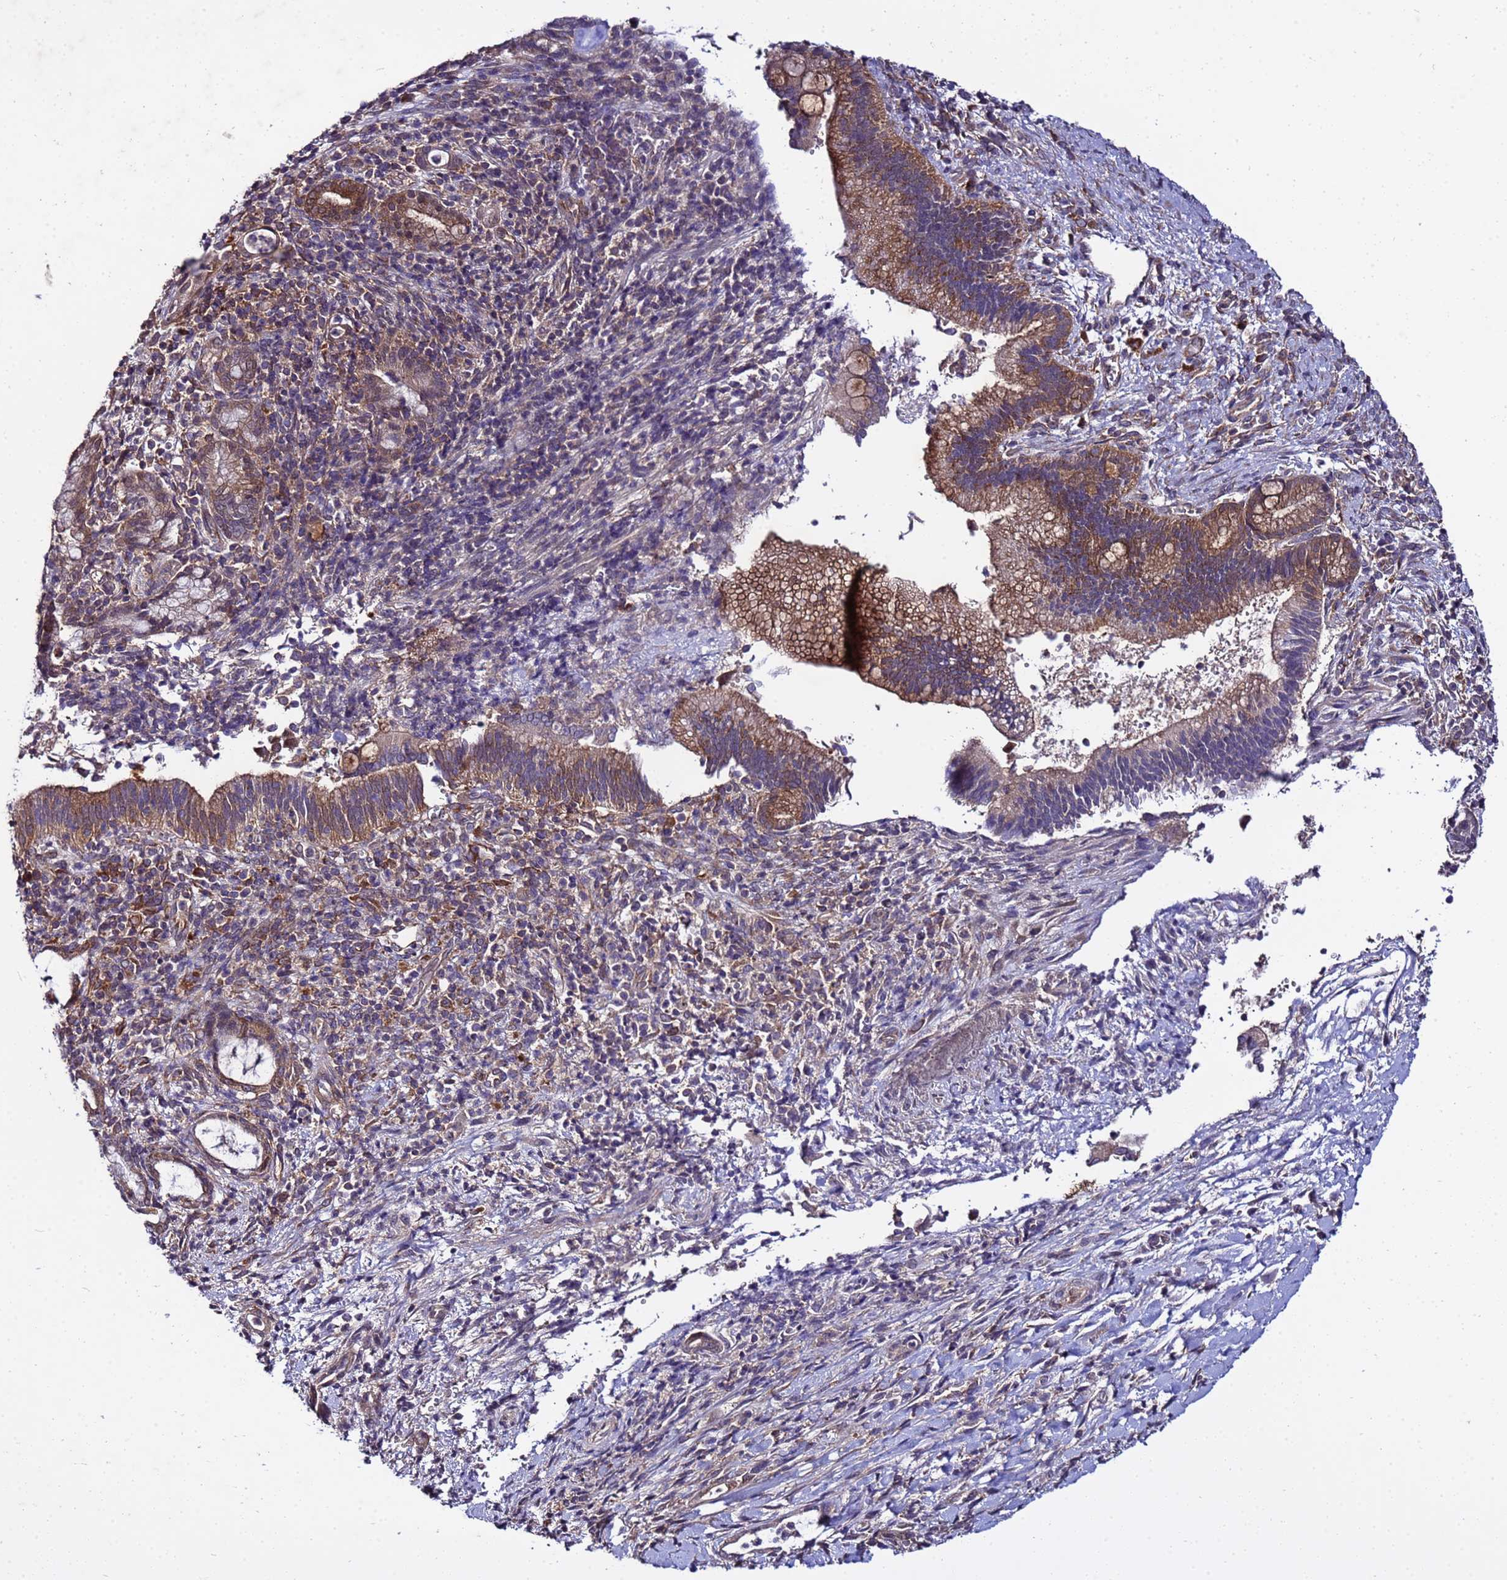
{"staining": {"intensity": "moderate", "quantity": ">75%", "location": "cytoplasmic/membranous"}, "tissue": "pancreatic cancer", "cell_type": "Tumor cells", "image_type": "cancer", "snomed": [{"axis": "morphology", "description": "Normal tissue, NOS"}, {"axis": "morphology", "description": "Adenocarcinoma, NOS"}, {"axis": "topography", "description": "Pancreas"}], "caption": "High-power microscopy captured an IHC image of pancreatic adenocarcinoma, revealing moderate cytoplasmic/membranous positivity in approximately >75% of tumor cells.", "gene": "GSPT2", "patient": {"sex": "female", "age": 55}}